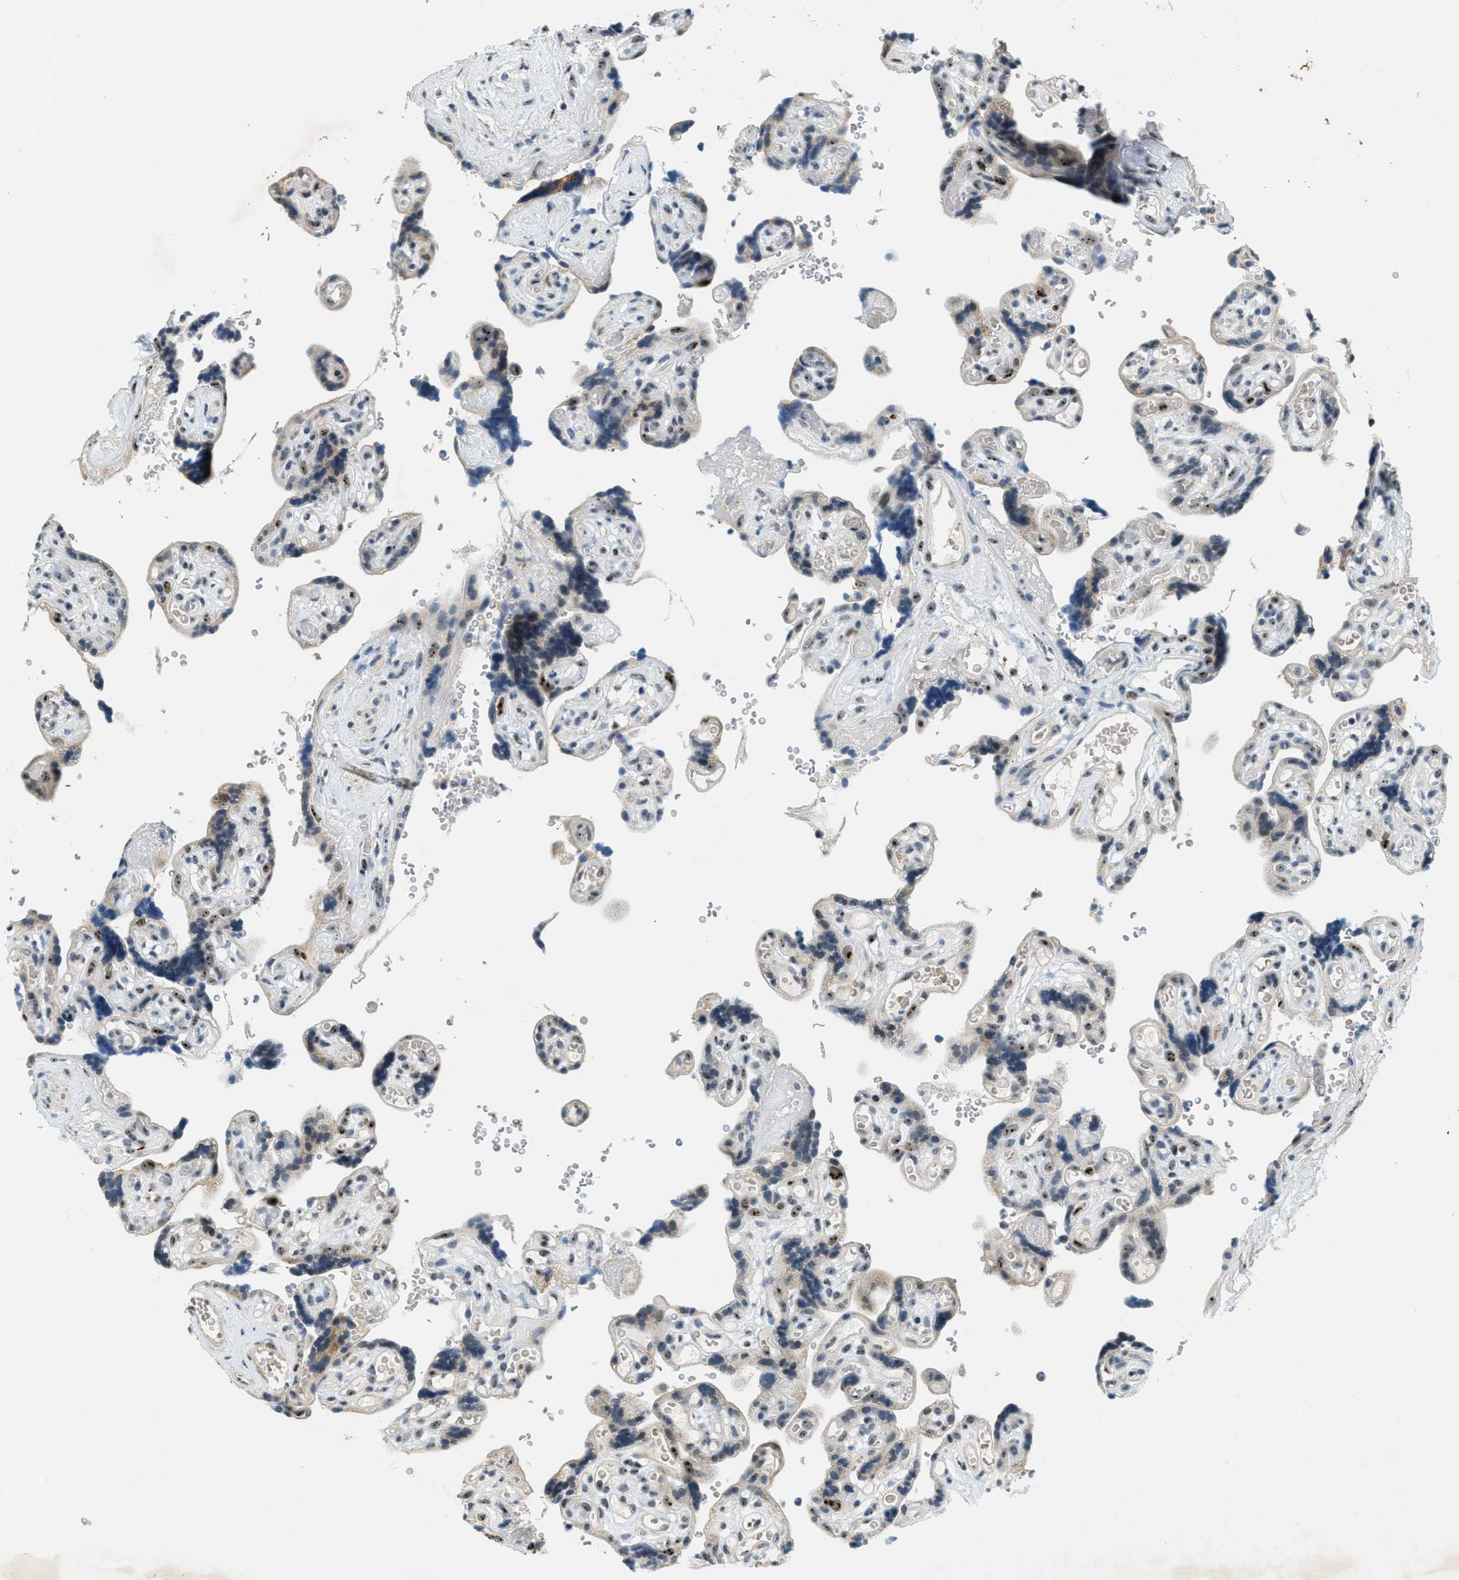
{"staining": {"intensity": "moderate", "quantity": ">75%", "location": "nuclear"}, "tissue": "placenta", "cell_type": "Decidual cells", "image_type": "normal", "snomed": [{"axis": "morphology", "description": "Normal tissue, NOS"}, {"axis": "topography", "description": "Placenta"}], "caption": "Placenta stained with DAB (3,3'-diaminobenzidine) immunohistochemistry shows medium levels of moderate nuclear expression in about >75% of decidual cells.", "gene": "DDX47", "patient": {"sex": "female", "age": 30}}